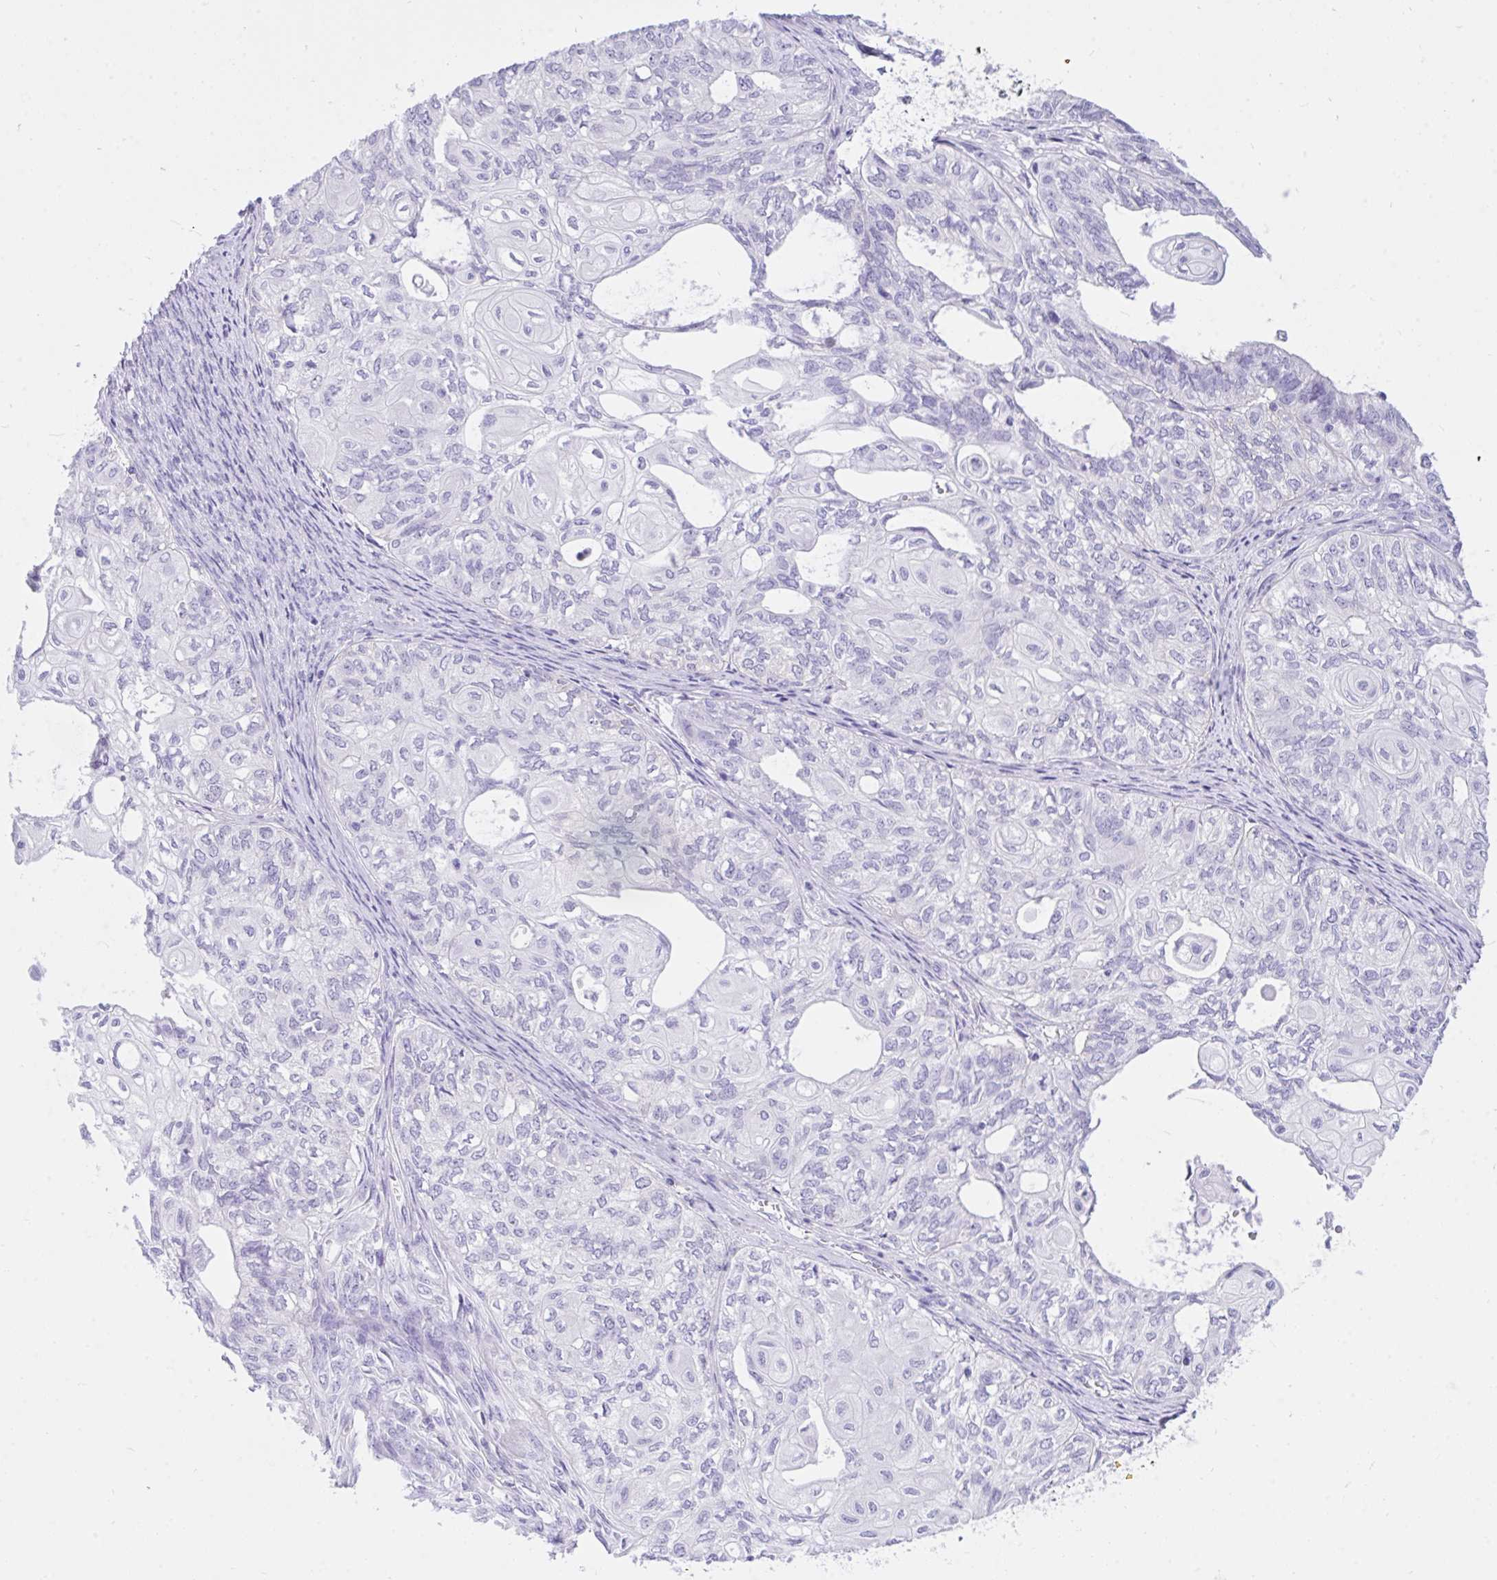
{"staining": {"intensity": "negative", "quantity": "none", "location": "none"}, "tissue": "ovarian cancer", "cell_type": "Tumor cells", "image_type": "cancer", "snomed": [{"axis": "morphology", "description": "Carcinoma, endometroid"}, {"axis": "topography", "description": "Ovary"}], "caption": "Immunohistochemical staining of ovarian endometroid carcinoma shows no significant staining in tumor cells. Brightfield microscopy of IHC stained with DAB (brown) and hematoxylin (blue), captured at high magnification.", "gene": "TLN2", "patient": {"sex": "female", "age": 64}}